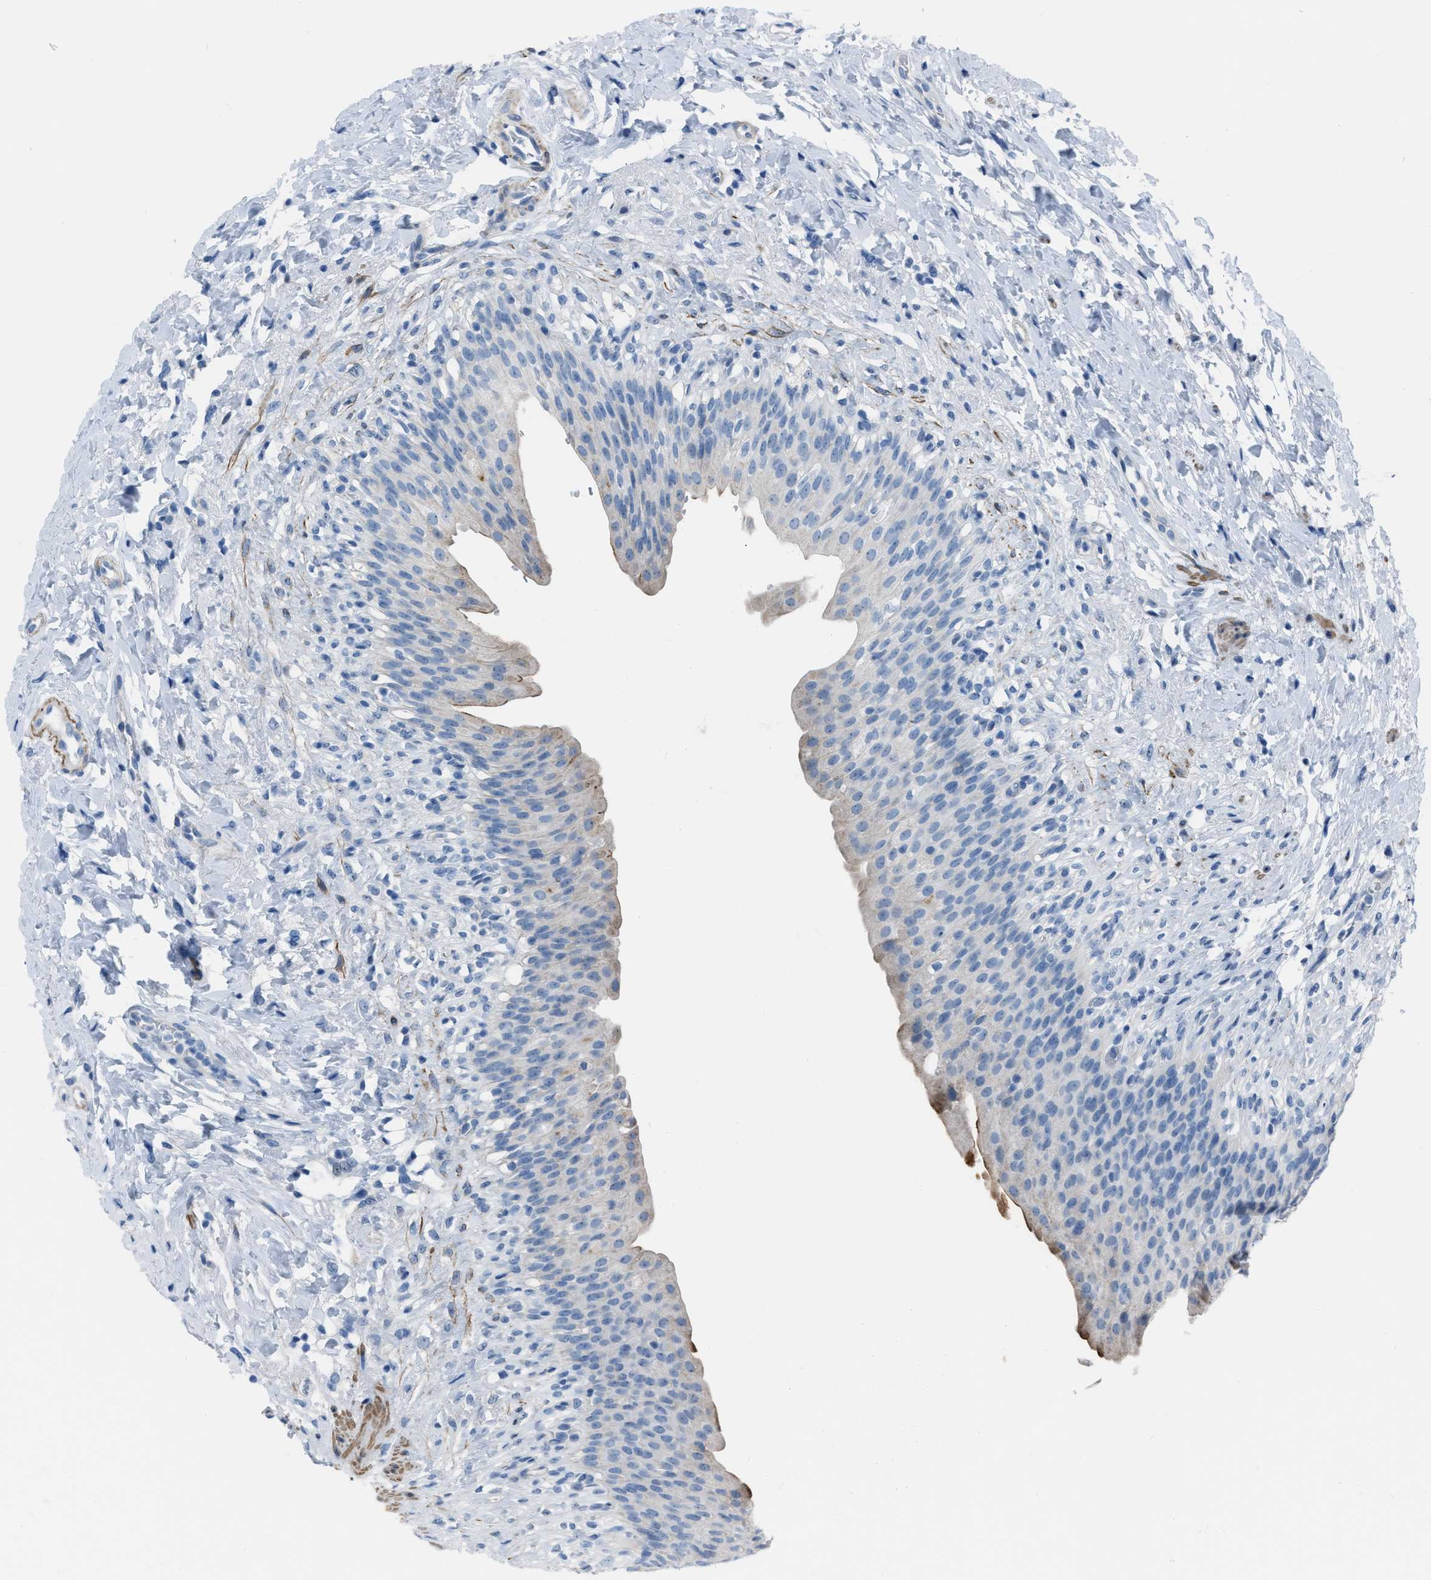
{"staining": {"intensity": "negative", "quantity": "none", "location": "none"}, "tissue": "urinary bladder", "cell_type": "Urothelial cells", "image_type": "normal", "snomed": [{"axis": "morphology", "description": "Normal tissue, NOS"}, {"axis": "topography", "description": "Urinary bladder"}], "caption": "DAB (3,3'-diaminobenzidine) immunohistochemical staining of benign human urinary bladder exhibits no significant expression in urothelial cells.", "gene": "SPATC1L", "patient": {"sex": "female", "age": 79}}